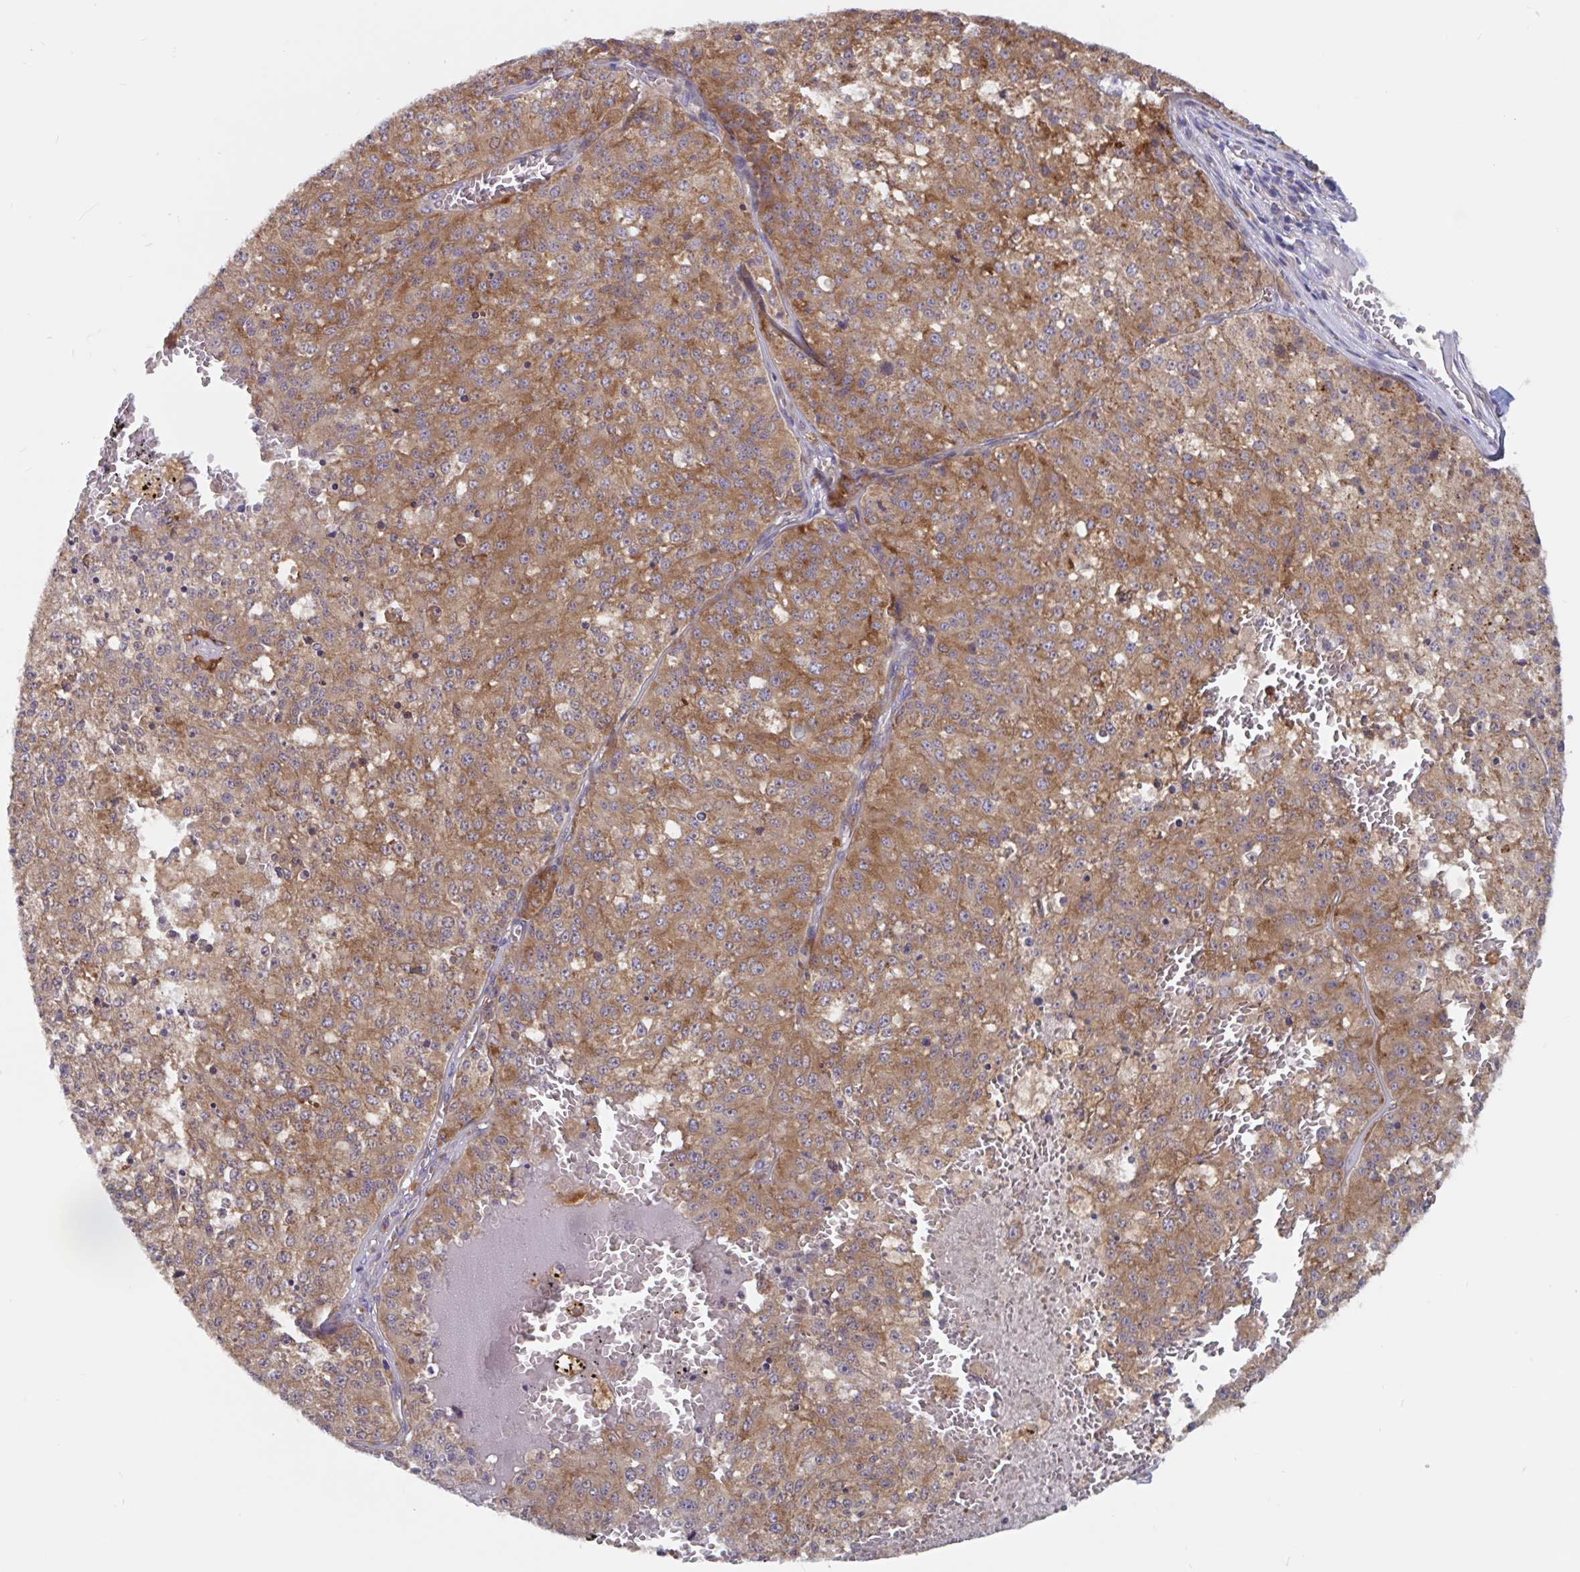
{"staining": {"intensity": "moderate", "quantity": ">75%", "location": "cytoplasmic/membranous"}, "tissue": "melanoma", "cell_type": "Tumor cells", "image_type": "cancer", "snomed": [{"axis": "morphology", "description": "Malignant melanoma, Metastatic site"}, {"axis": "topography", "description": "Lymph node"}], "caption": "Immunohistochemical staining of human melanoma reveals medium levels of moderate cytoplasmic/membranous positivity in about >75% of tumor cells.", "gene": "SNX8", "patient": {"sex": "female", "age": 64}}